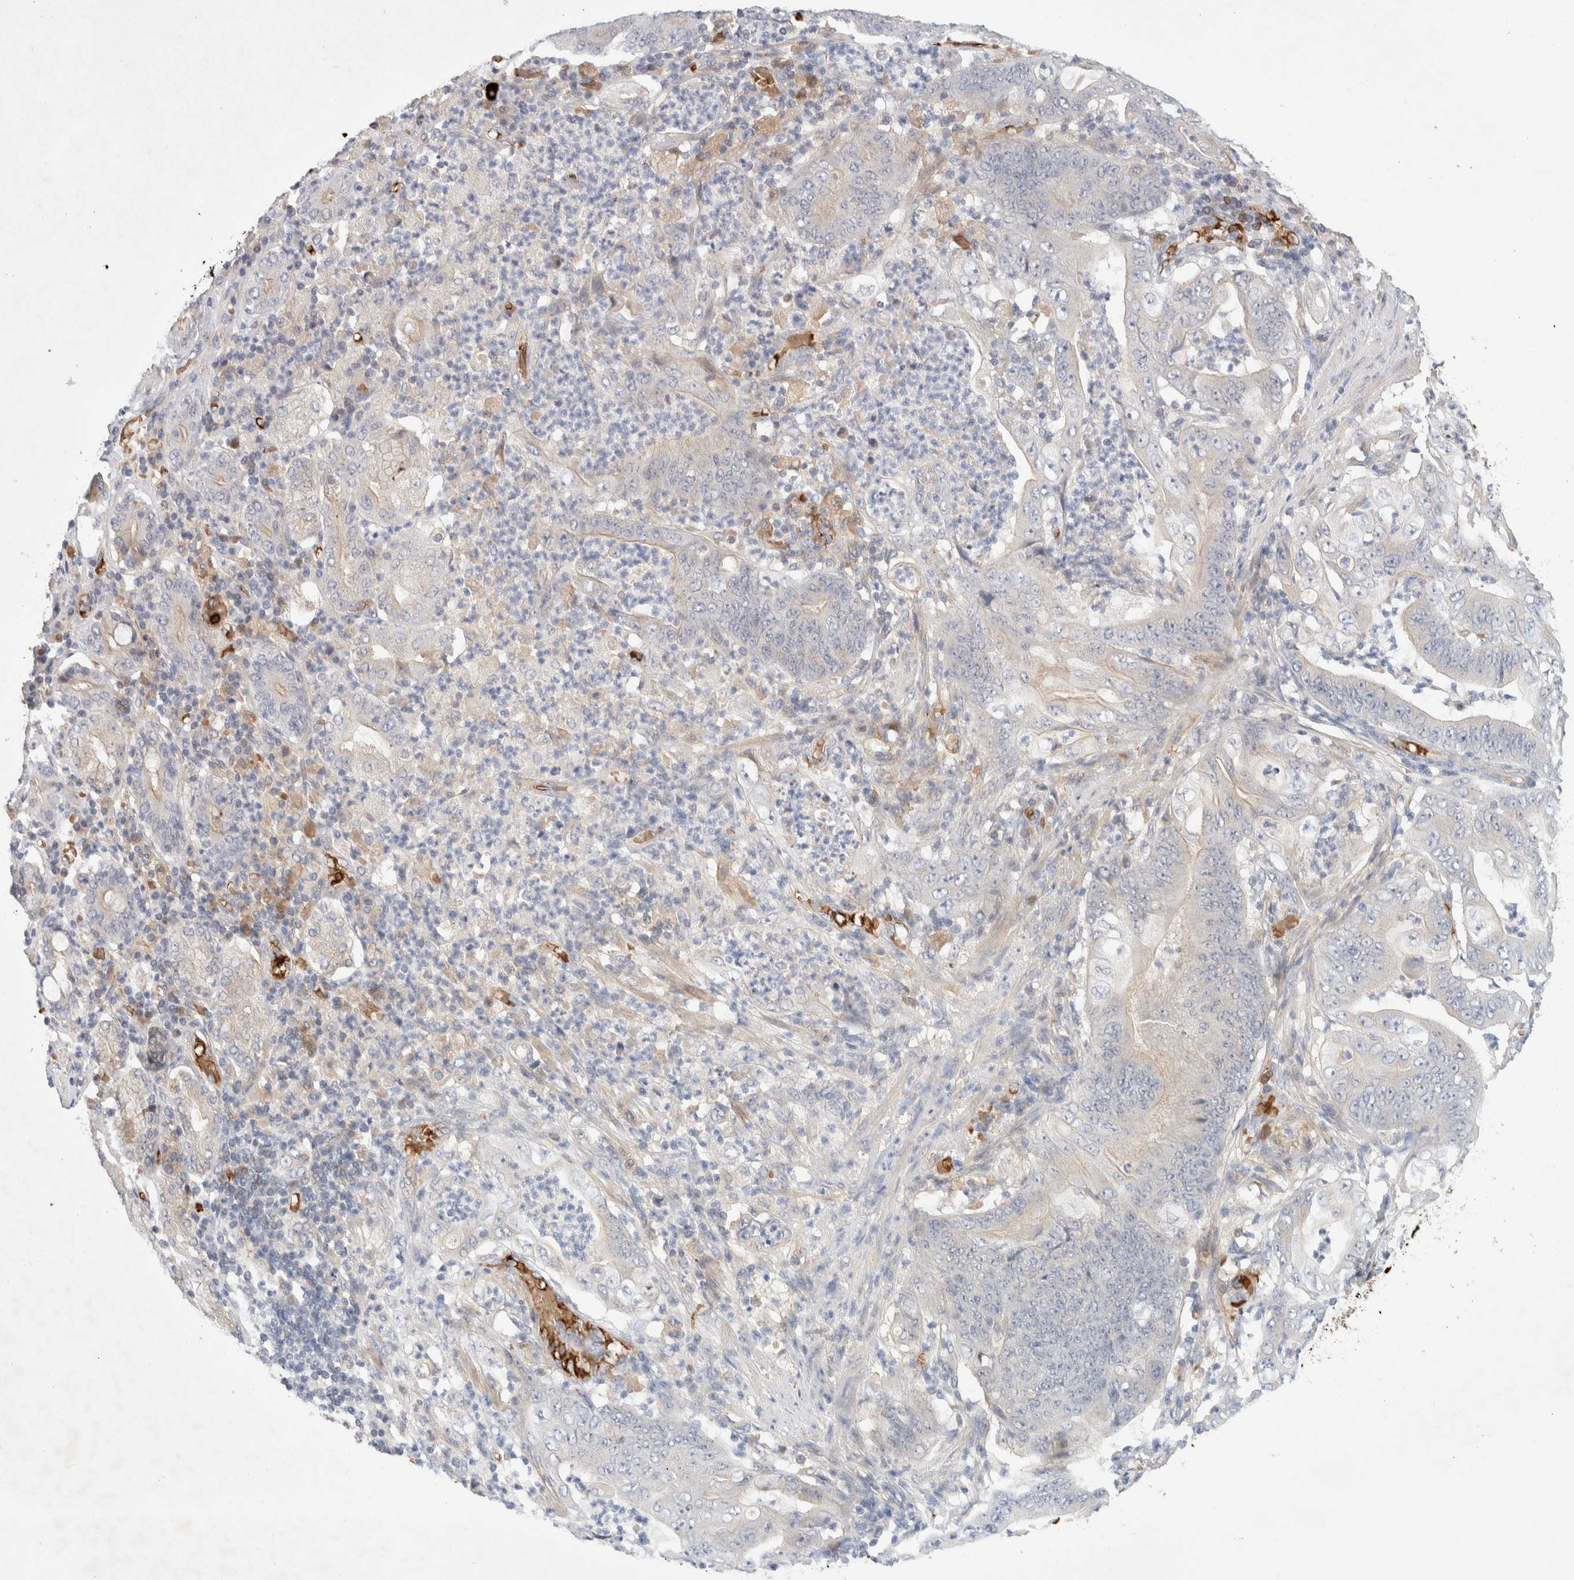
{"staining": {"intensity": "weak", "quantity": "<25%", "location": "cytoplasmic/membranous"}, "tissue": "stomach cancer", "cell_type": "Tumor cells", "image_type": "cancer", "snomed": [{"axis": "morphology", "description": "Adenocarcinoma, NOS"}, {"axis": "topography", "description": "Stomach"}], "caption": "This is an IHC photomicrograph of stomach cancer. There is no expression in tumor cells.", "gene": "MST1", "patient": {"sex": "female", "age": 73}}